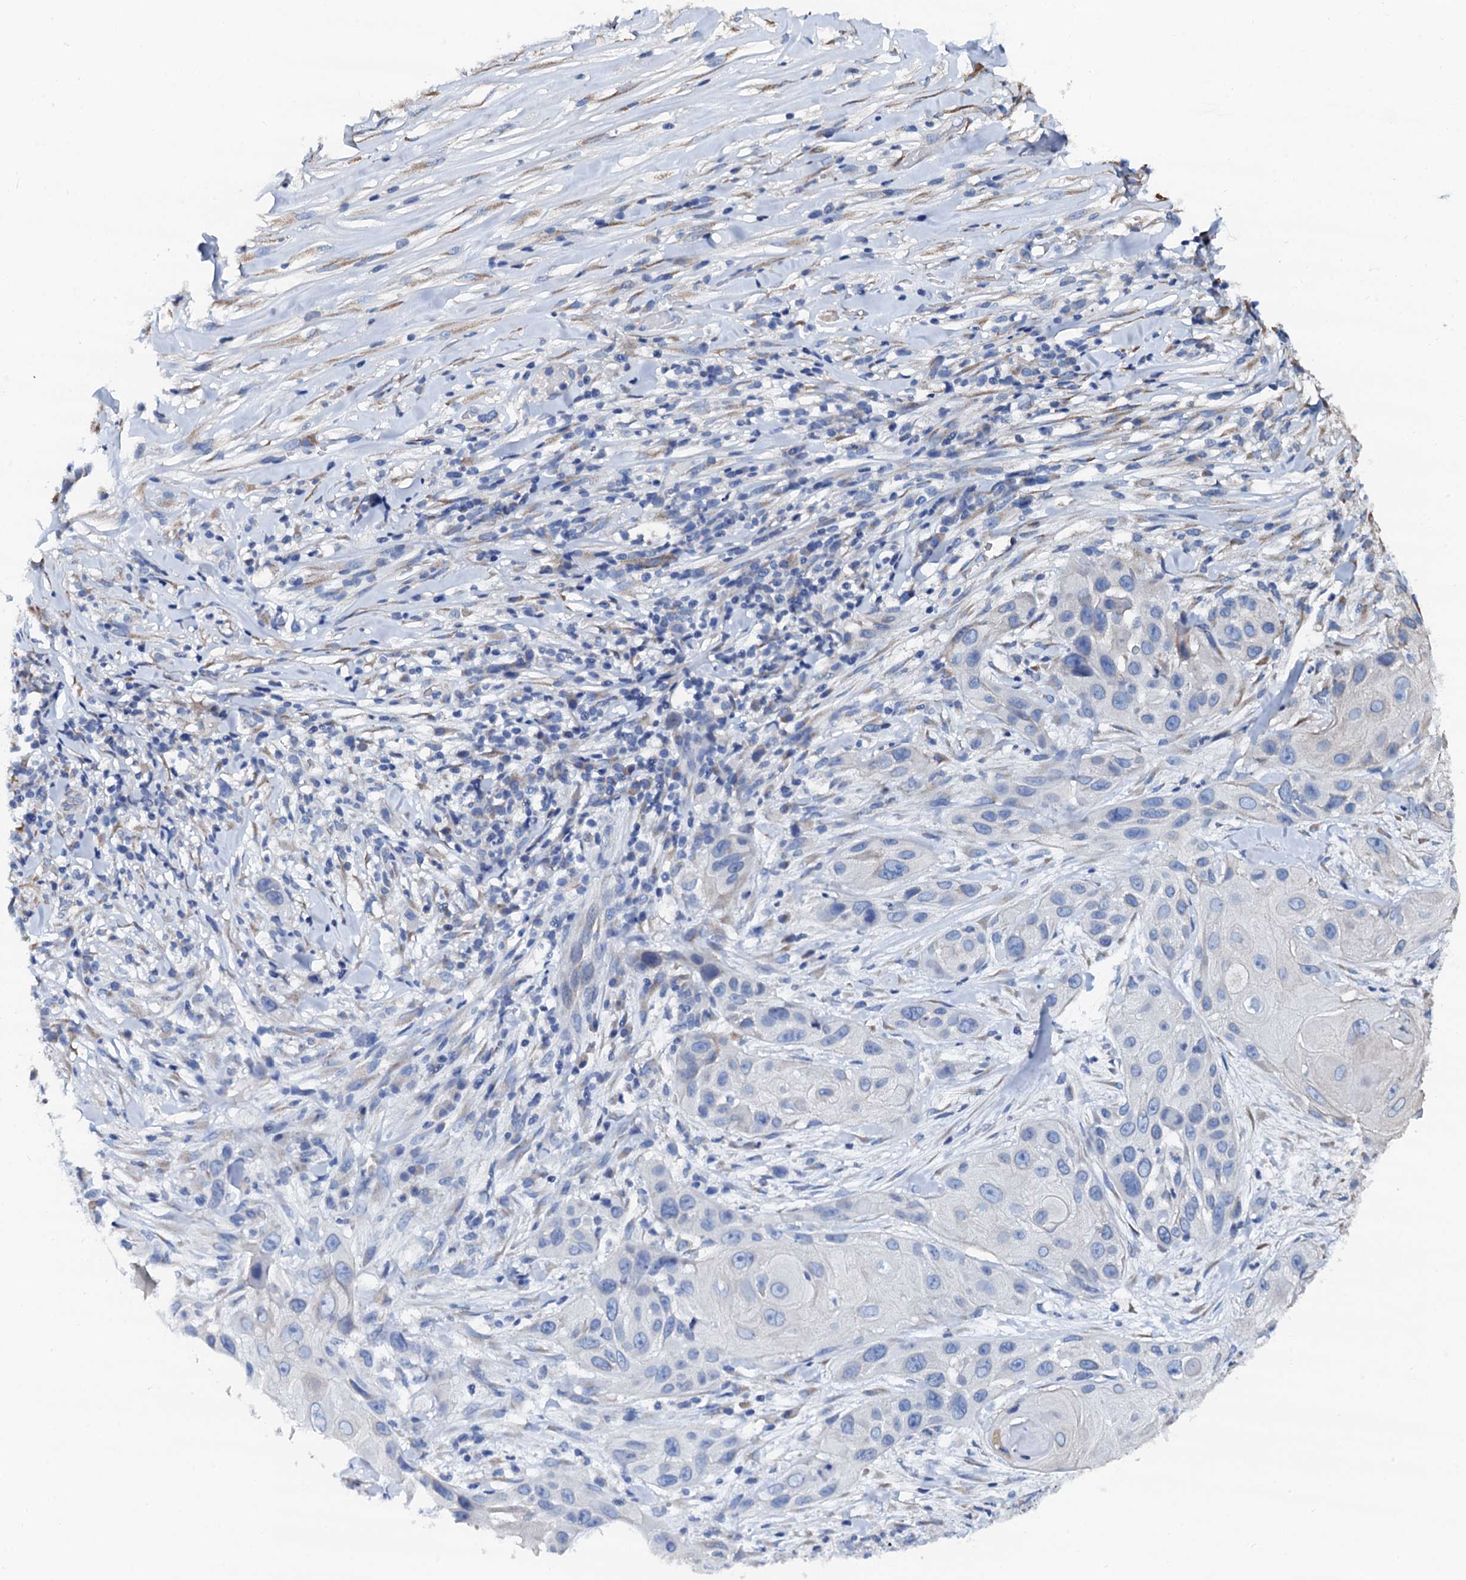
{"staining": {"intensity": "negative", "quantity": "none", "location": "none"}, "tissue": "skin cancer", "cell_type": "Tumor cells", "image_type": "cancer", "snomed": [{"axis": "morphology", "description": "Squamous cell carcinoma, NOS"}, {"axis": "topography", "description": "Skin"}], "caption": "Skin cancer was stained to show a protein in brown. There is no significant expression in tumor cells.", "gene": "AKAP3", "patient": {"sex": "female", "age": 44}}